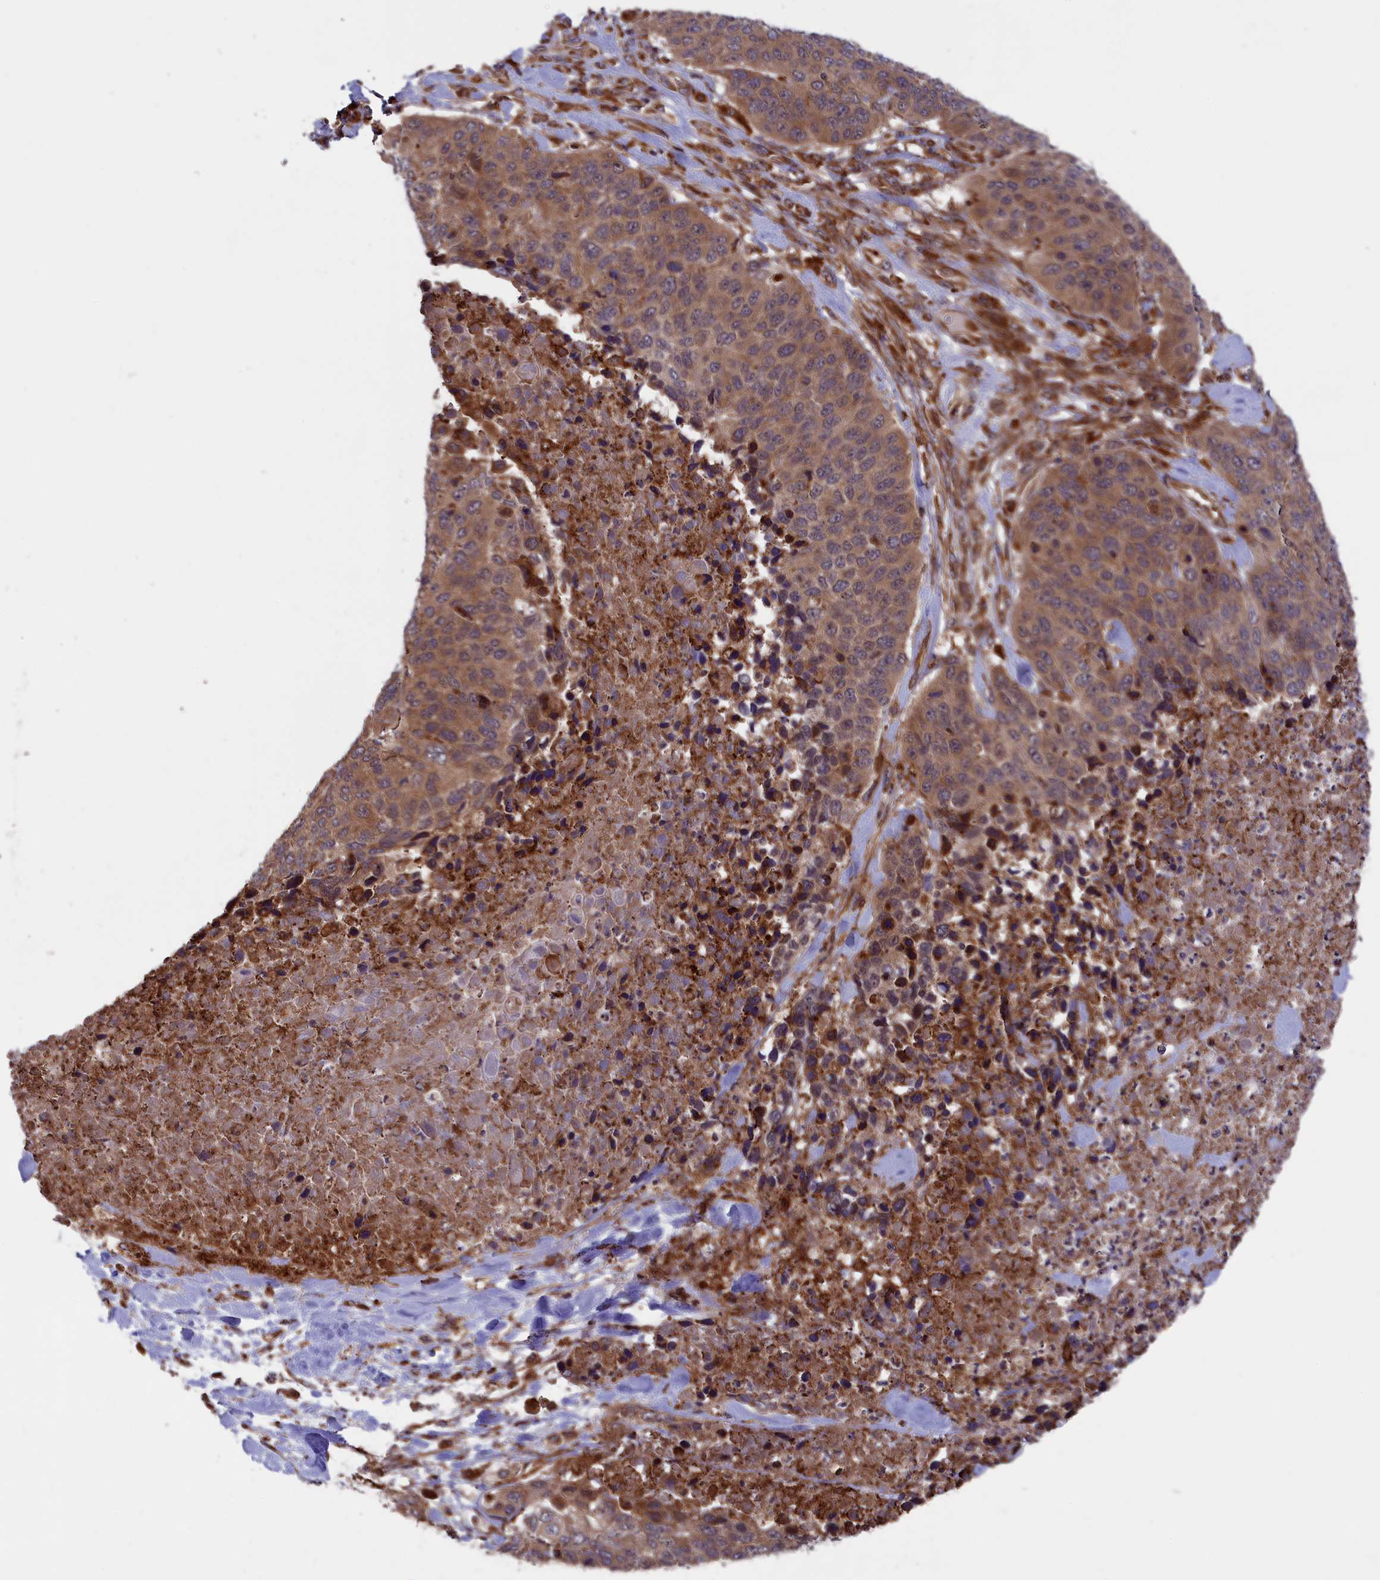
{"staining": {"intensity": "moderate", "quantity": ">75%", "location": "cytoplasmic/membranous"}, "tissue": "lung cancer", "cell_type": "Tumor cells", "image_type": "cancer", "snomed": [{"axis": "morphology", "description": "Normal tissue, NOS"}, {"axis": "morphology", "description": "Squamous cell carcinoma, NOS"}, {"axis": "topography", "description": "Lymph node"}, {"axis": "topography", "description": "Lung"}], "caption": "There is medium levels of moderate cytoplasmic/membranous expression in tumor cells of squamous cell carcinoma (lung), as demonstrated by immunohistochemical staining (brown color).", "gene": "PLA2G4C", "patient": {"sex": "male", "age": 66}}